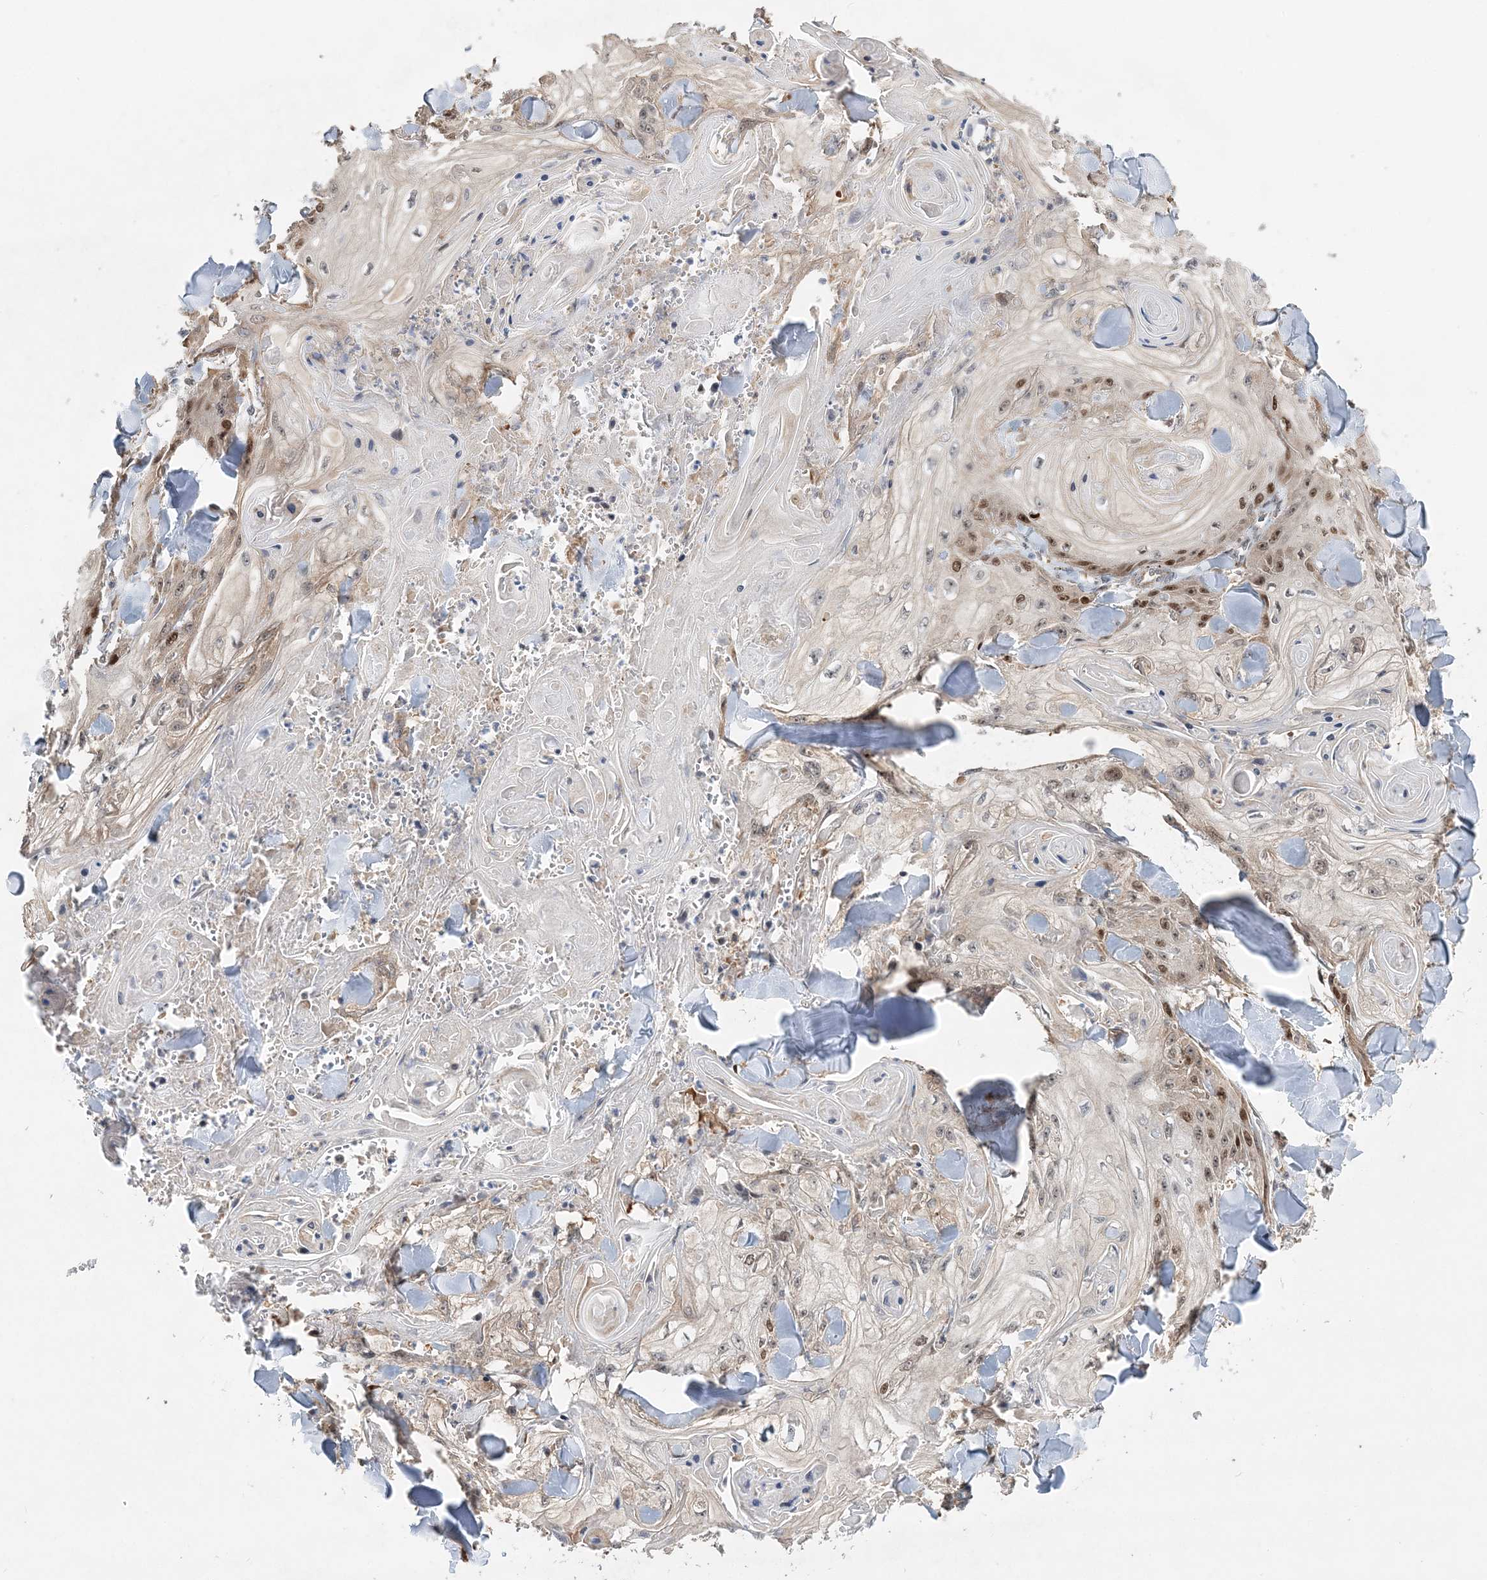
{"staining": {"intensity": "moderate", "quantity": "25%-75%", "location": "nuclear"}, "tissue": "skin cancer", "cell_type": "Tumor cells", "image_type": "cancer", "snomed": [{"axis": "morphology", "description": "Squamous cell carcinoma, NOS"}, {"axis": "topography", "description": "Skin"}], "caption": "DAB (3,3'-diaminobenzidine) immunohistochemical staining of skin cancer reveals moderate nuclear protein expression in about 25%-75% of tumor cells. The staining was performed using DAB (3,3'-diaminobenzidine), with brown indicating positive protein expression. Nuclei are stained blue with hematoxylin.", "gene": "KIF4A", "patient": {"sex": "male", "age": 74}}